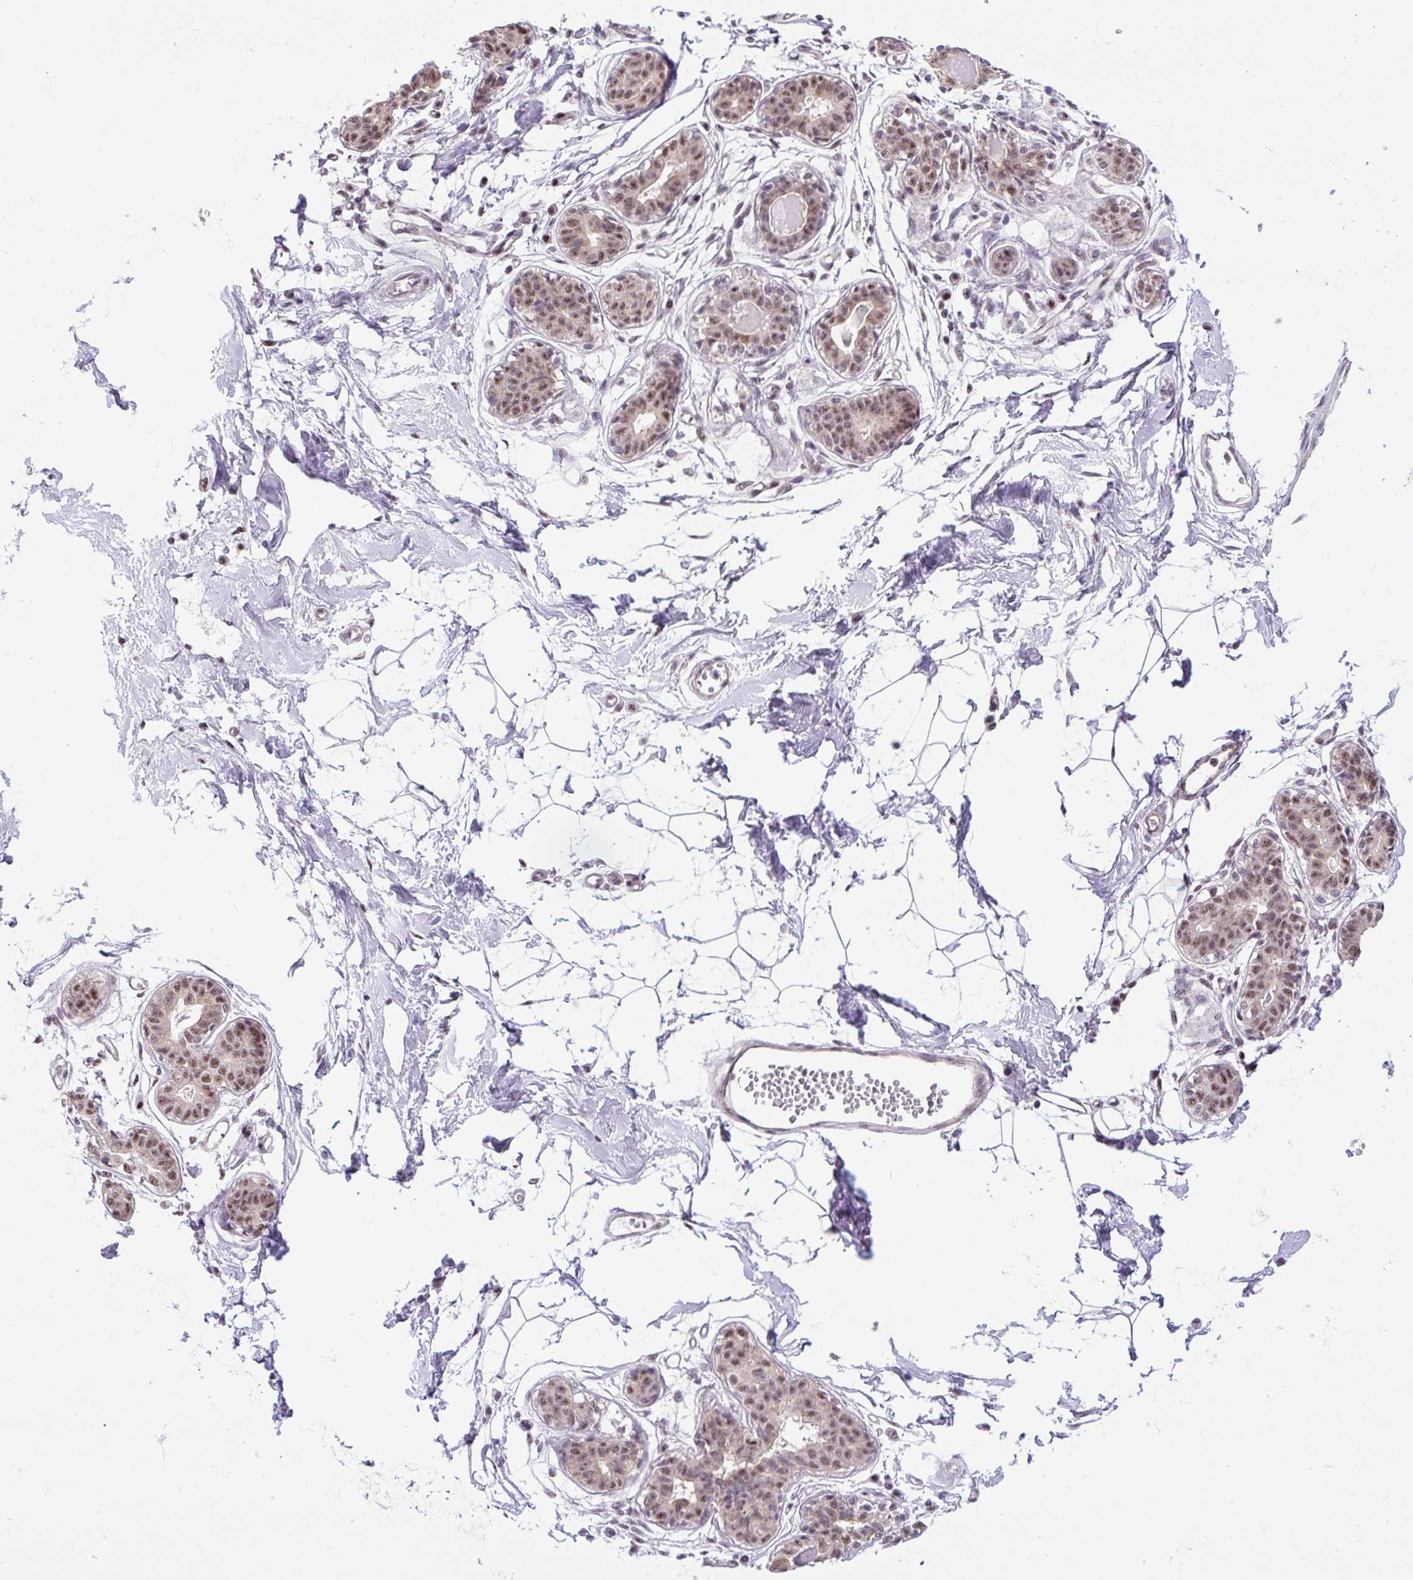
{"staining": {"intensity": "negative", "quantity": "none", "location": "none"}, "tissue": "breast", "cell_type": "Adipocytes", "image_type": "normal", "snomed": [{"axis": "morphology", "description": "Normal tissue, NOS"}, {"axis": "topography", "description": "Breast"}], "caption": "Breast was stained to show a protein in brown. There is no significant positivity in adipocytes. (DAB (3,3'-diaminobenzidine) immunohistochemistry, high magnification).", "gene": "SMC5", "patient": {"sex": "female", "age": 45}}